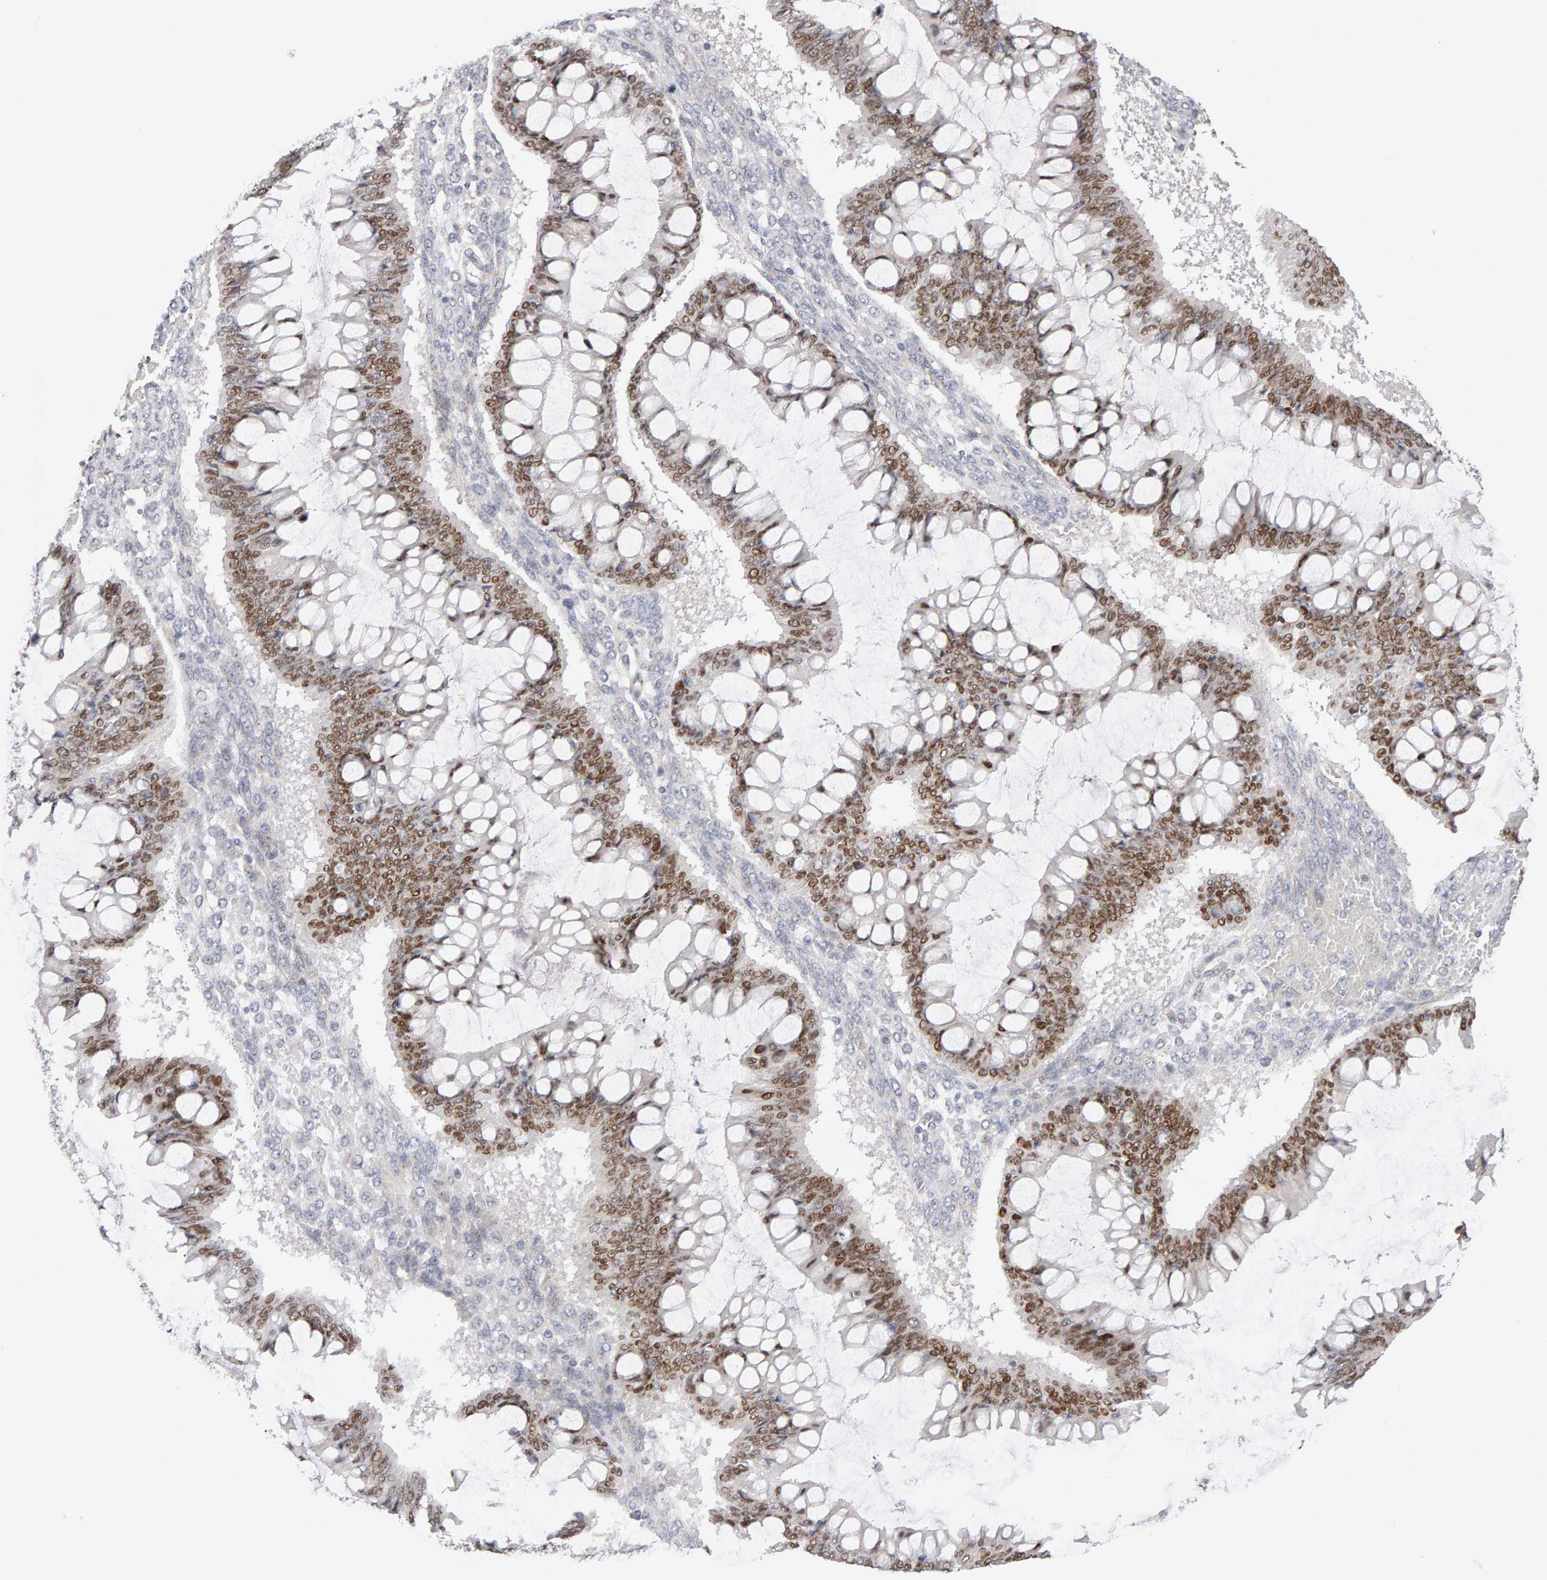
{"staining": {"intensity": "moderate", "quantity": ">75%", "location": "nuclear"}, "tissue": "ovarian cancer", "cell_type": "Tumor cells", "image_type": "cancer", "snomed": [{"axis": "morphology", "description": "Cystadenocarcinoma, mucinous, NOS"}, {"axis": "topography", "description": "Ovary"}], "caption": "Immunohistochemical staining of mucinous cystadenocarcinoma (ovarian) reveals moderate nuclear protein expression in approximately >75% of tumor cells.", "gene": "HNF4A", "patient": {"sex": "female", "age": 73}}